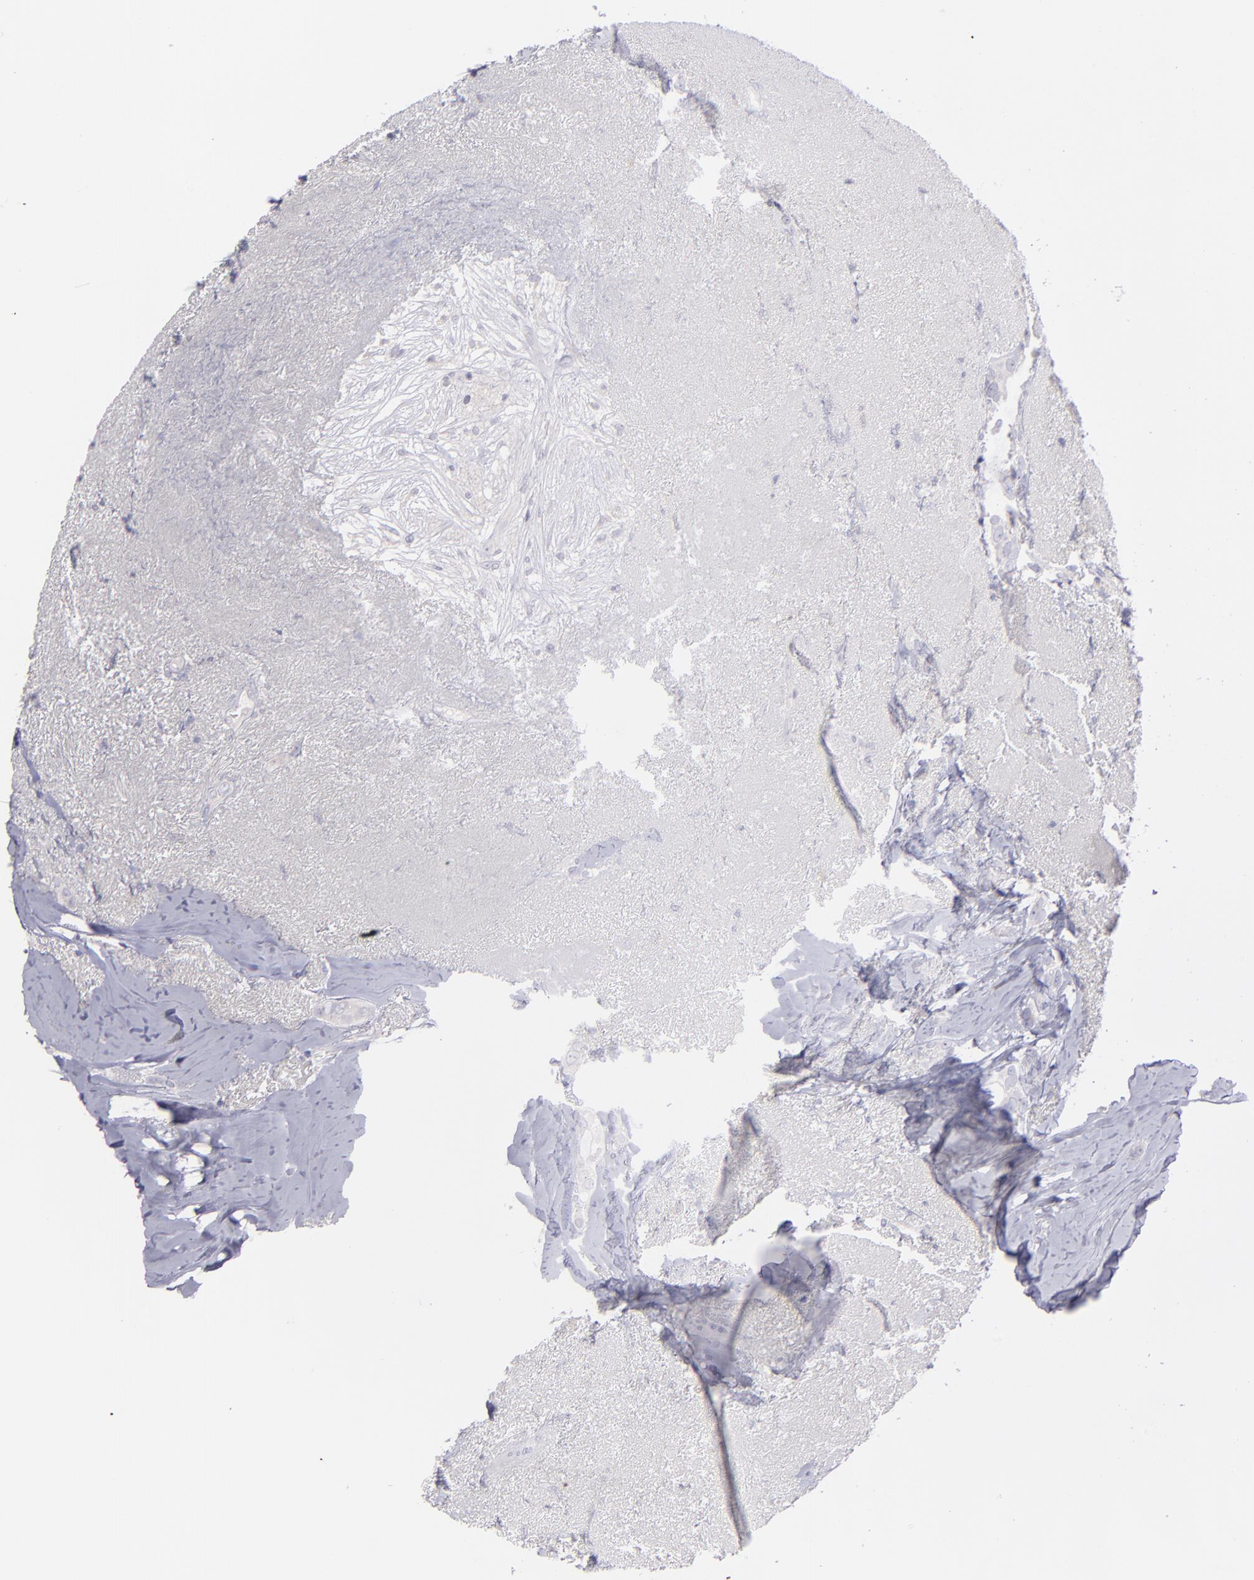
{"staining": {"intensity": "negative", "quantity": "none", "location": "none"}, "tissue": "breast cancer", "cell_type": "Tumor cells", "image_type": "cancer", "snomed": [{"axis": "morphology", "description": "Duct carcinoma"}, {"axis": "topography", "description": "Breast"}], "caption": "An IHC image of breast cancer is shown. There is no staining in tumor cells of breast cancer.", "gene": "SNAP25", "patient": {"sex": "female", "age": 54}}